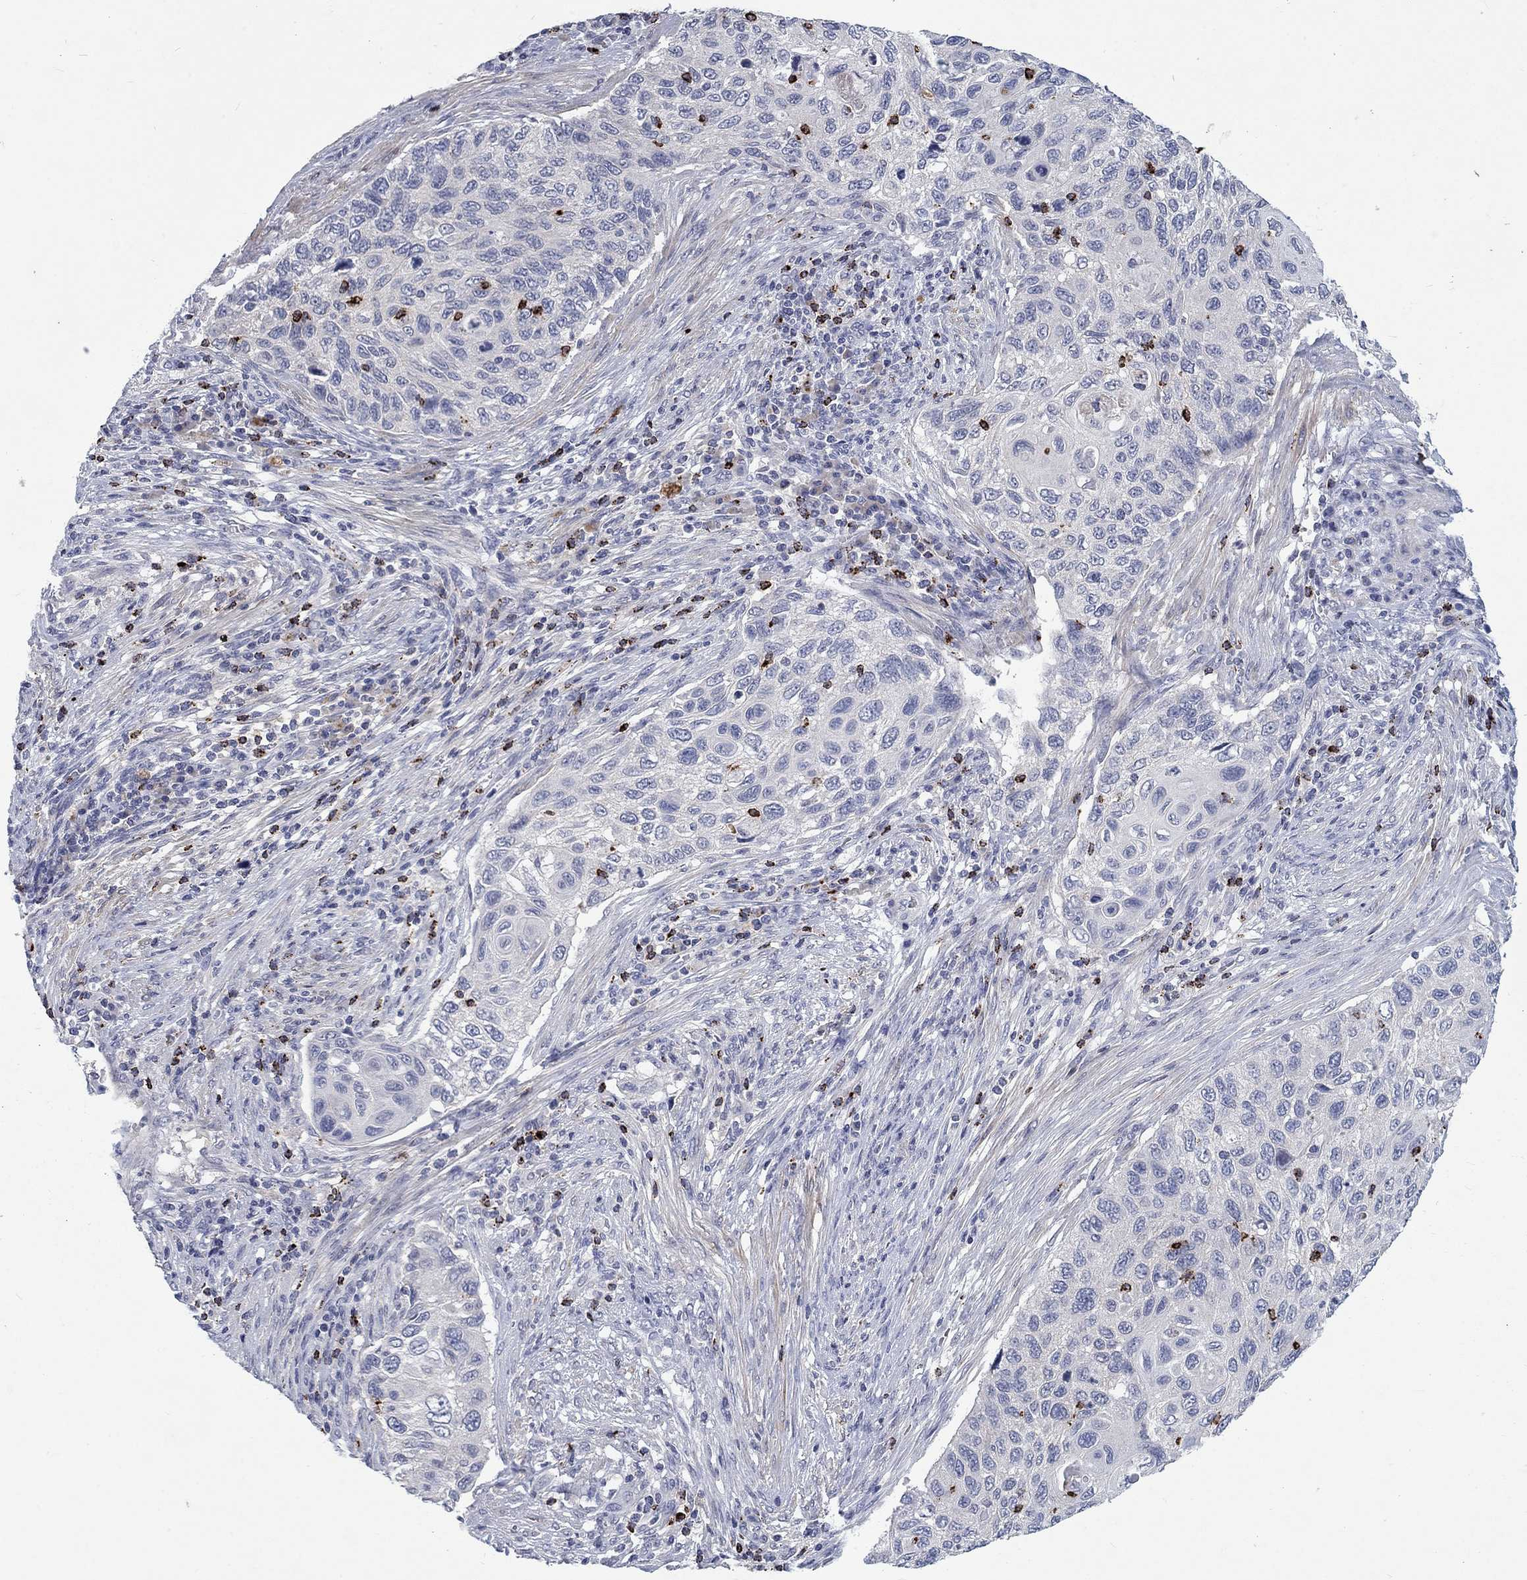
{"staining": {"intensity": "negative", "quantity": "none", "location": "none"}, "tissue": "cervical cancer", "cell_type": "Tumor cells", "image_type": "cancer", "snomed": [{"axis": "morphology", "description": "Squamous cell carcinoma, NOS"}, {"axis": "topography", "description": "Cervix"}], "caption": "There is no significant positivity in tumor cells of cervical cancer. Brightfield microscopy of IHC stained with DAB (3,3'-diaminobenzidine) (brown) and hematoxylin (blue), captured at high magnification.", "gene": "GZMA", "patient": {"sex": "female", "age": 70}}